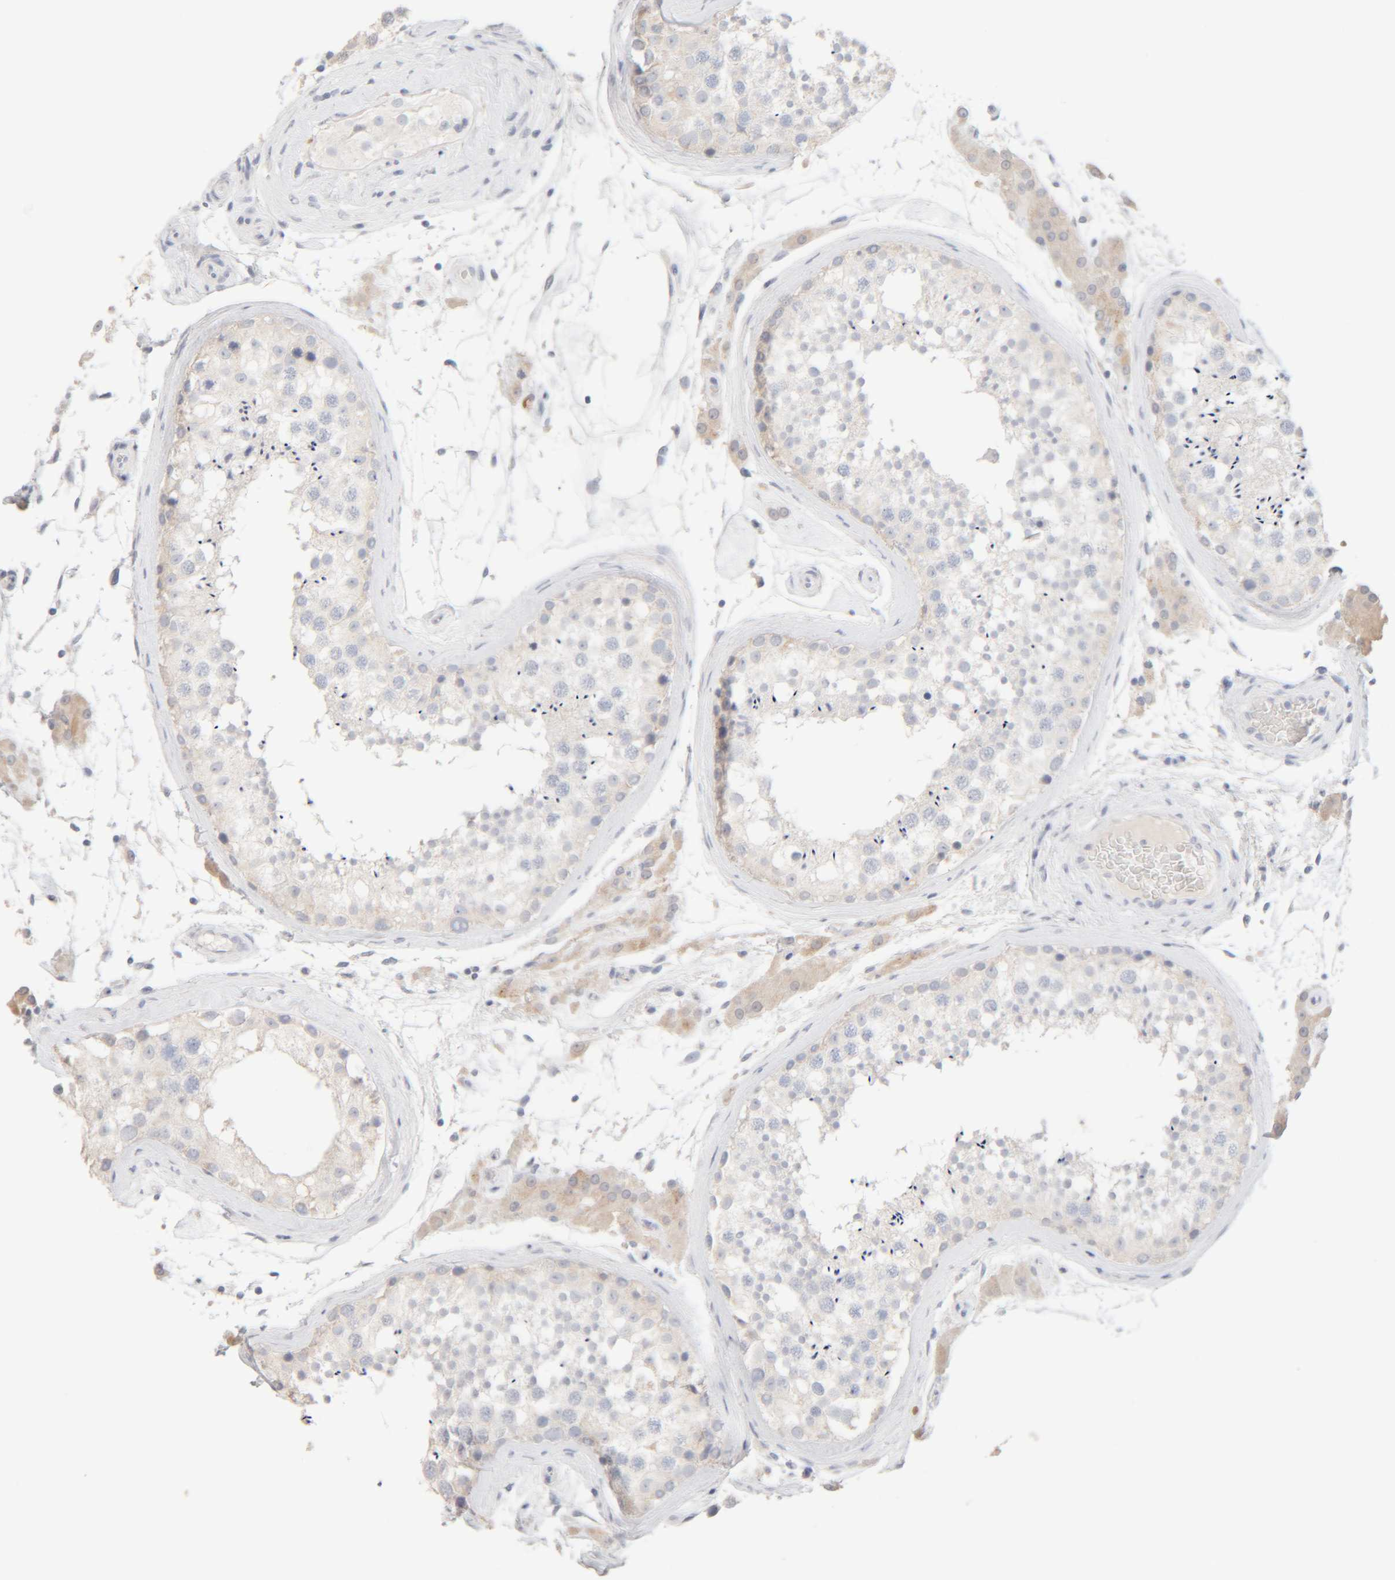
{"staining": {"intensity": "negative", "quantity": "none", "location": "none"}, "tissue": "testis", "cell_type": "Cells in seminiferous ducts", "image_type": "normal", "snomed": [{"axis": "morphology", "description": "Normal tissue, NOS"}, {"axis": "topography", "description": "Testis"}], "caption": "A high-resolution image shows IHC staining of normal testis, which shows no significant expression in cells in seminiferous ducts. (DAB IHC with hematoxylin counter stain).", "gene": "RIDA", "patient": {"sex": "male", "age": 46}}